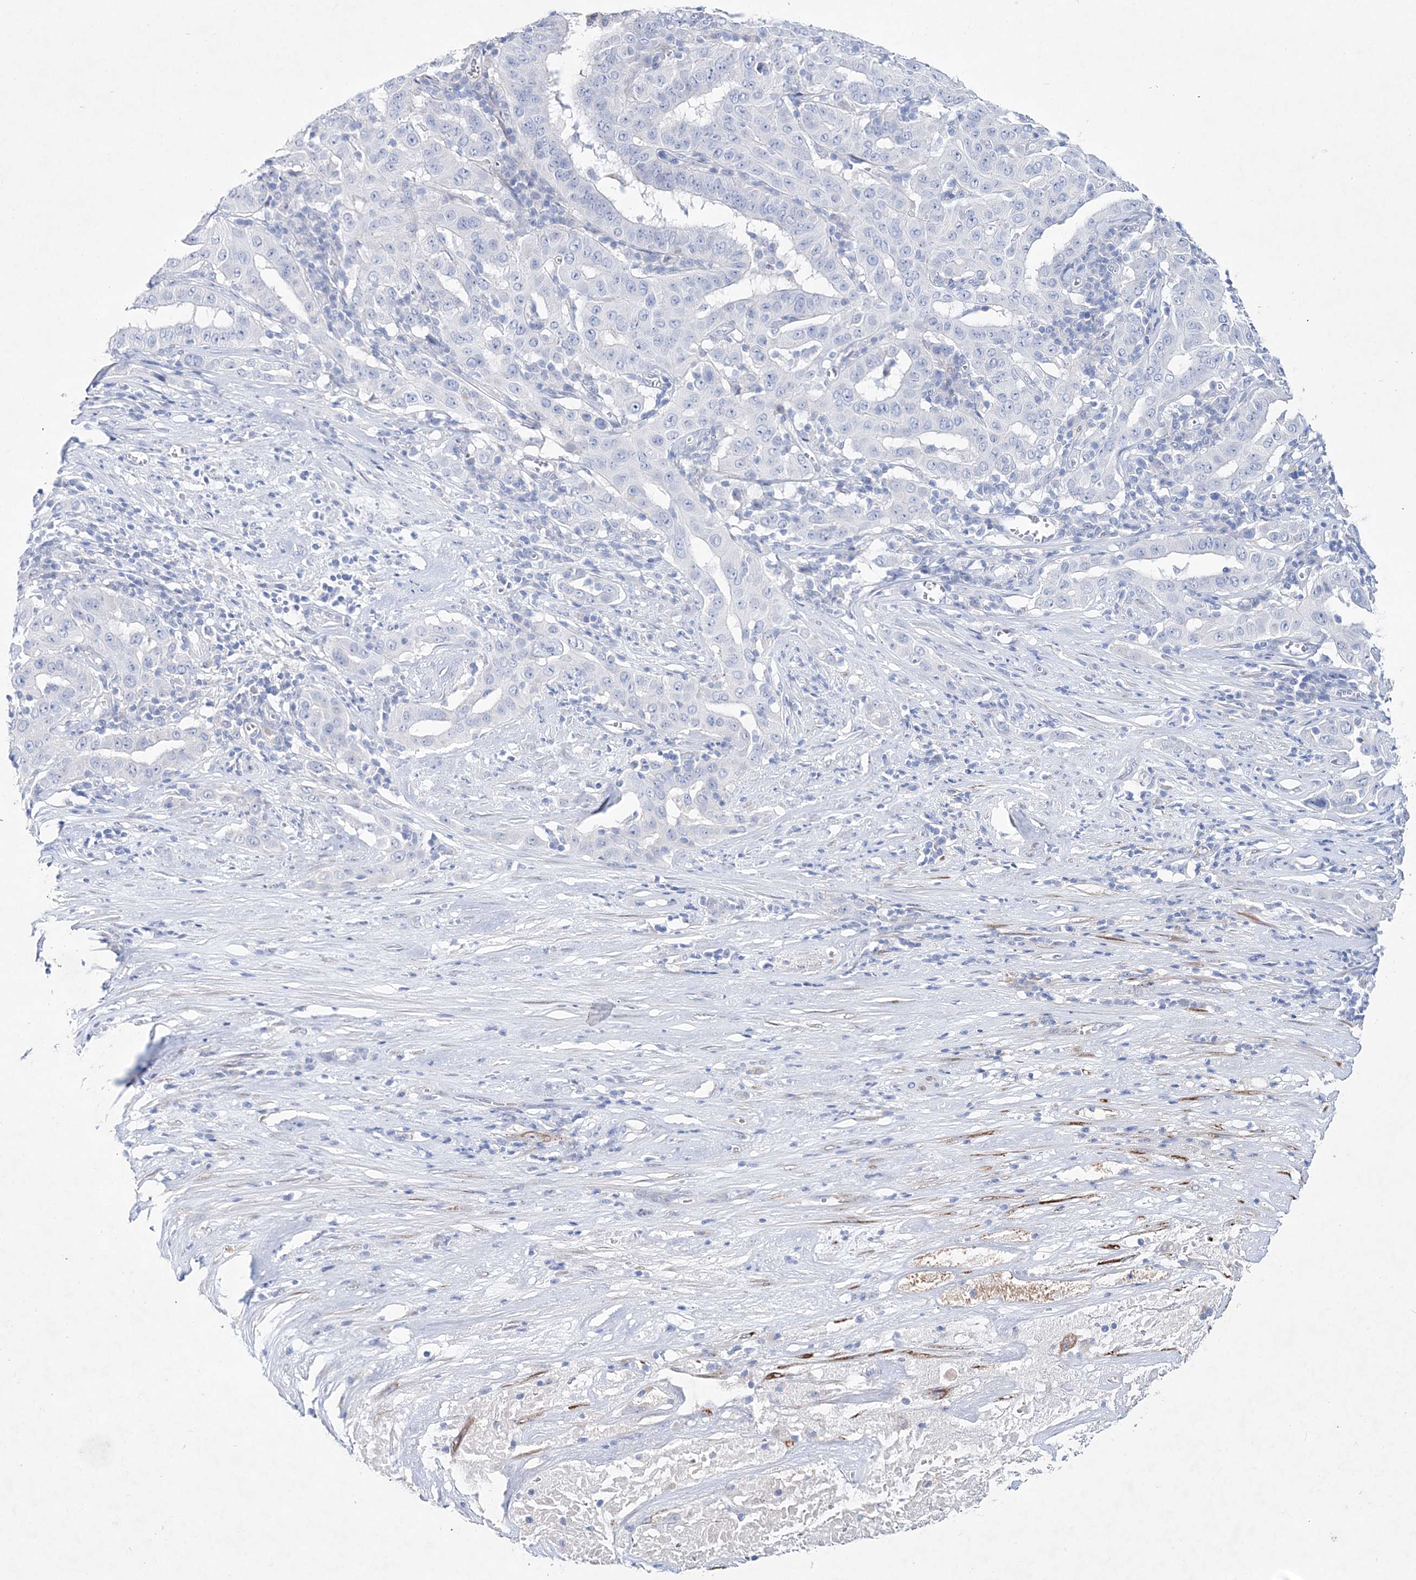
{"staining": {"intensity": "negative", "quantity": "none", "location": "none"}, "tissue": "pancreatic cancer", "cell_type": "Tumor cells", "image_type": "cancer", "snomed": [{"axis": "morphology", "description": "Adenocarcinoma, NOS"}, {"axis": "topography", "description": "Pancreas"}], "caption": "DAB immunohistochemical staining of pancreatic cancer exhibits no significant expression in tumor cells.", "gene": "SPINK7", "patient": {"sex": "male", "age": 63}}